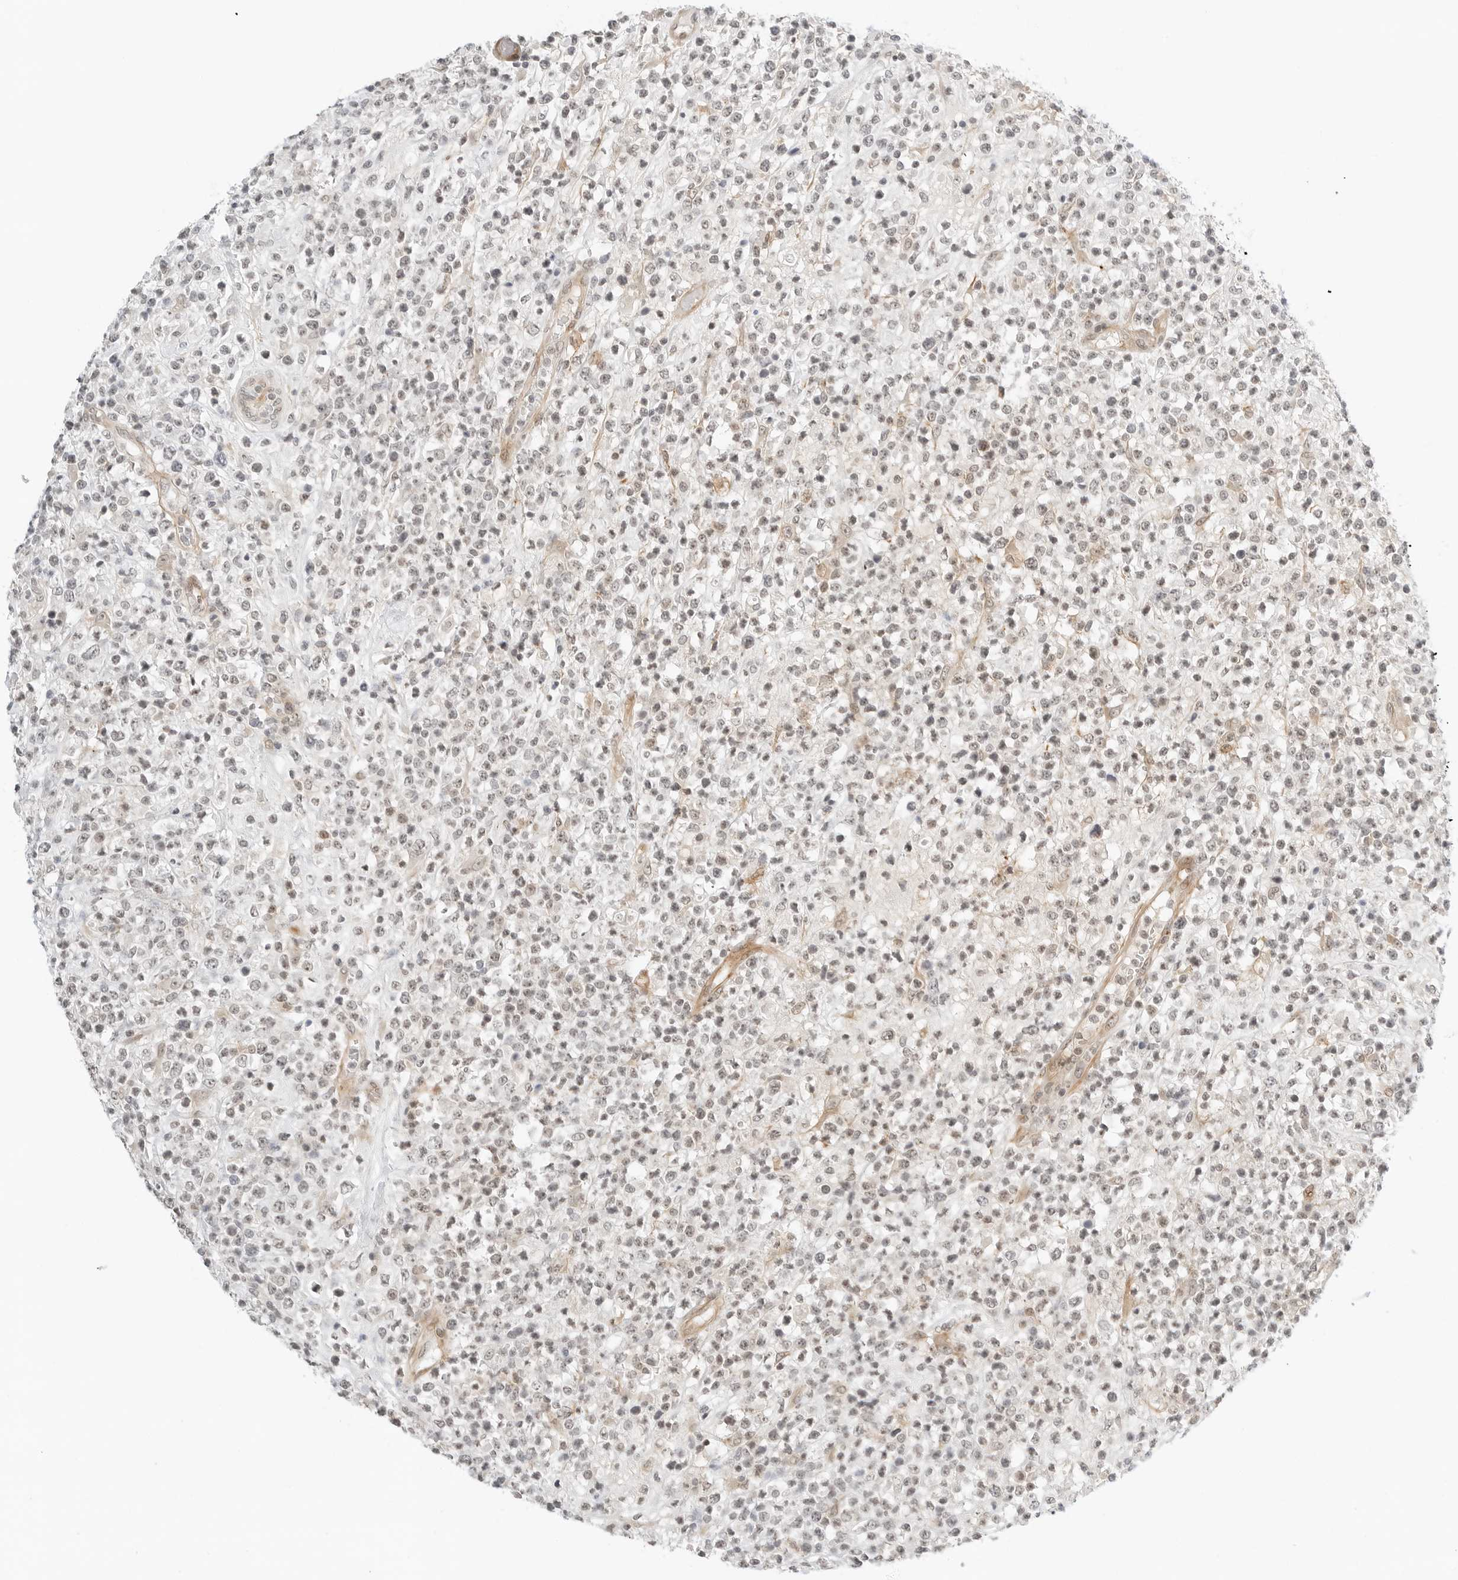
{"staining": {"intensity": "weak", "quantity": ">75%", "location": "nuclear"}, "tissue": "lymphoma", "cell_type": "Tumor cells", "image_type": "cancer", "snomed": [{"axis": "morphology", "description": "Malignant lymphoma, non-Hodgkin's type, High grade"}, {"axis": "topography", "description": "Colon"}], "caption": "High-grade malignant lymphoma, non-Hodgkin's type stained for a protein reveals weak nuclear positivity in tumor cells.", "gene": "NEO1", "patient": {"sex": "female", "age": 53}}